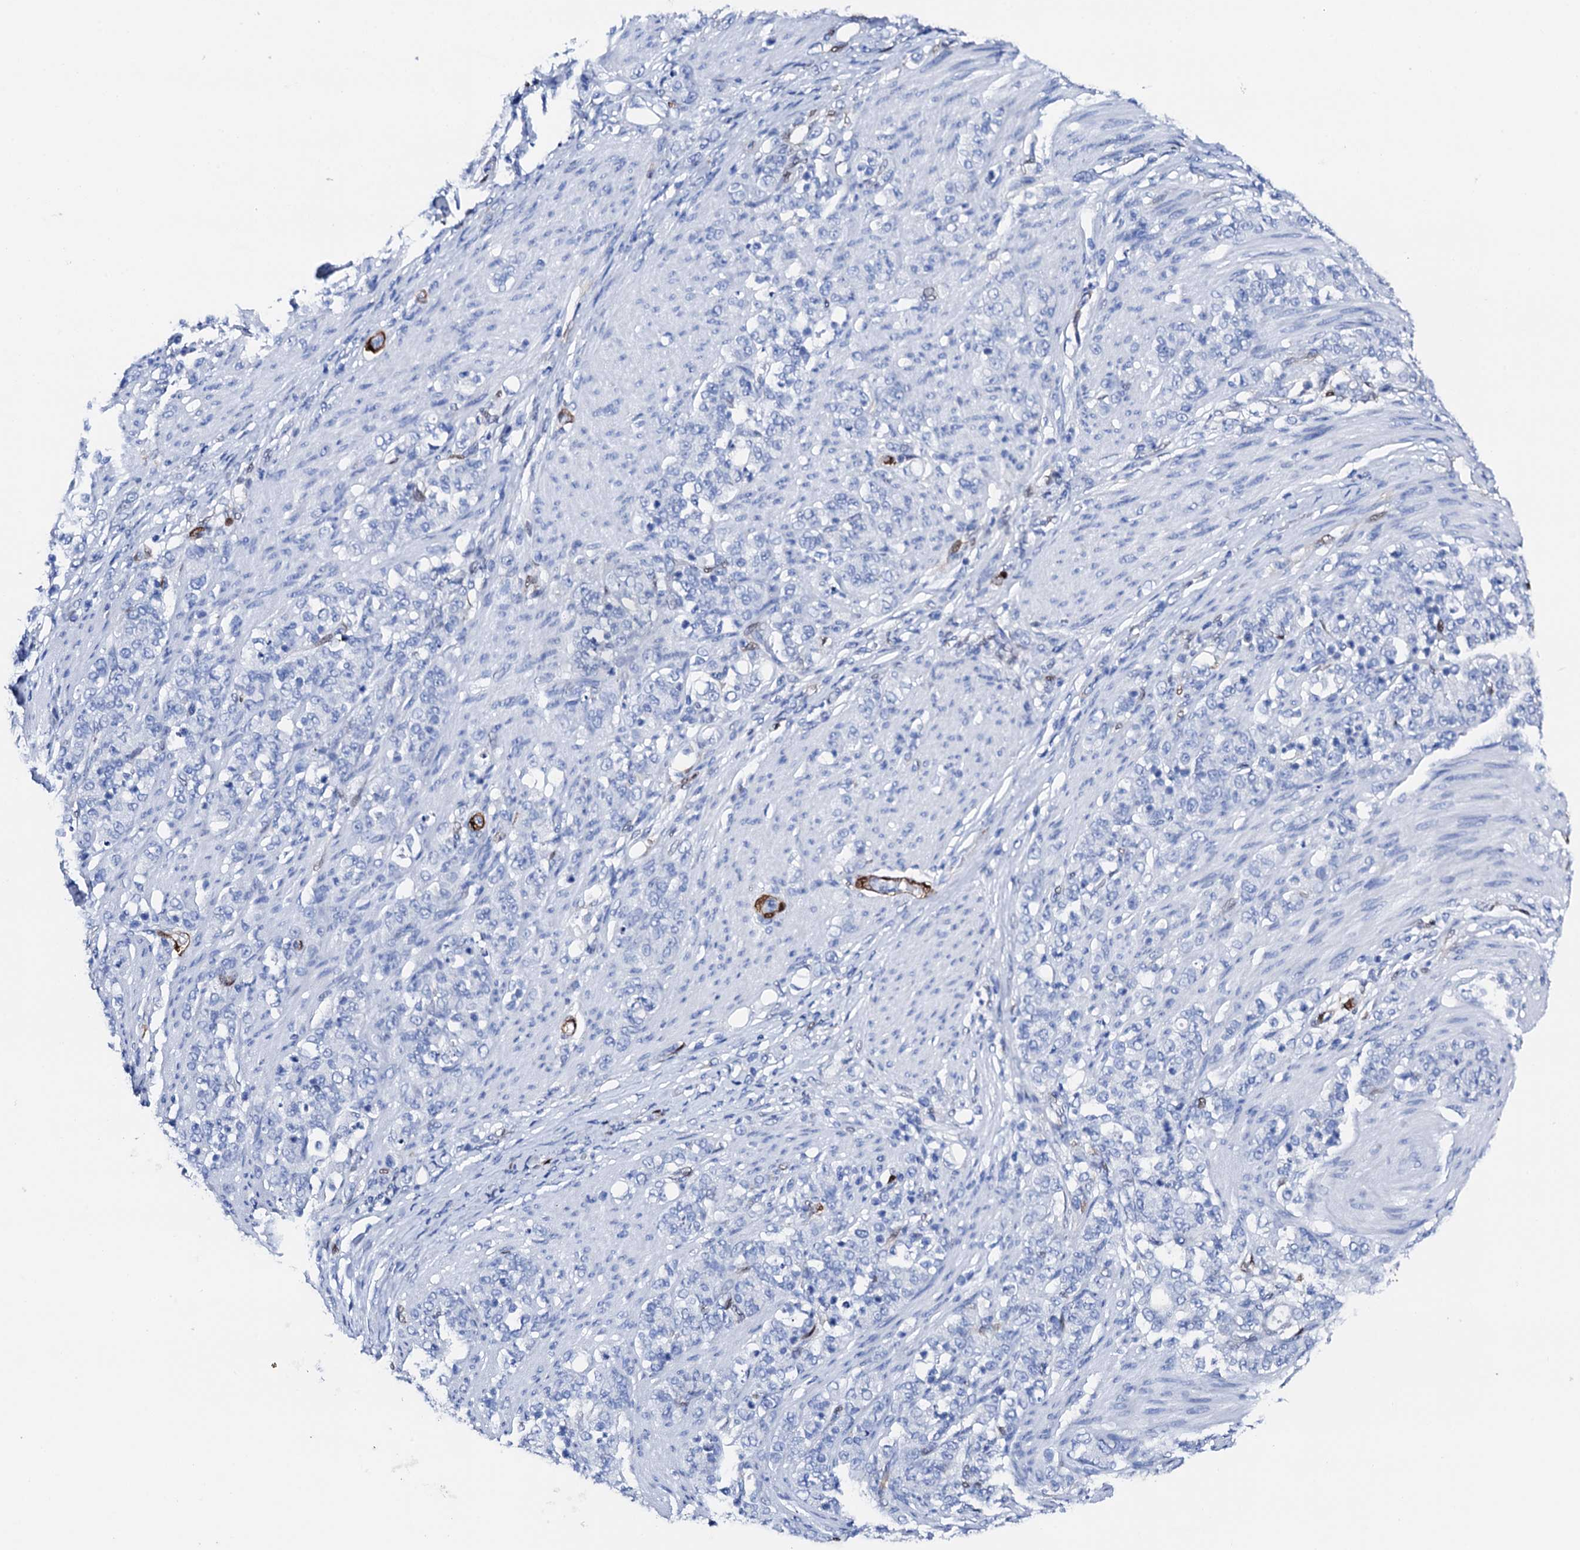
{"staining": {"intensity": "negative", "quantity": "none", "location": "none"}, "tissue": "stomach cancer", "cell_type": "Tumor cells", "image_type": "cancer", "snomed": [{"axis": "morphology", "description": "Adenocarcinoma, NOS"}, {"axis": "topography", "description": "Stomach"}], "caption": "This is an immunohistochemistry image of stomach cancer (adenocarcinoma). There is no positivity in tumor cells.", "gene": "NRIP2", "patient": {"sex": "female", "age": 79}}